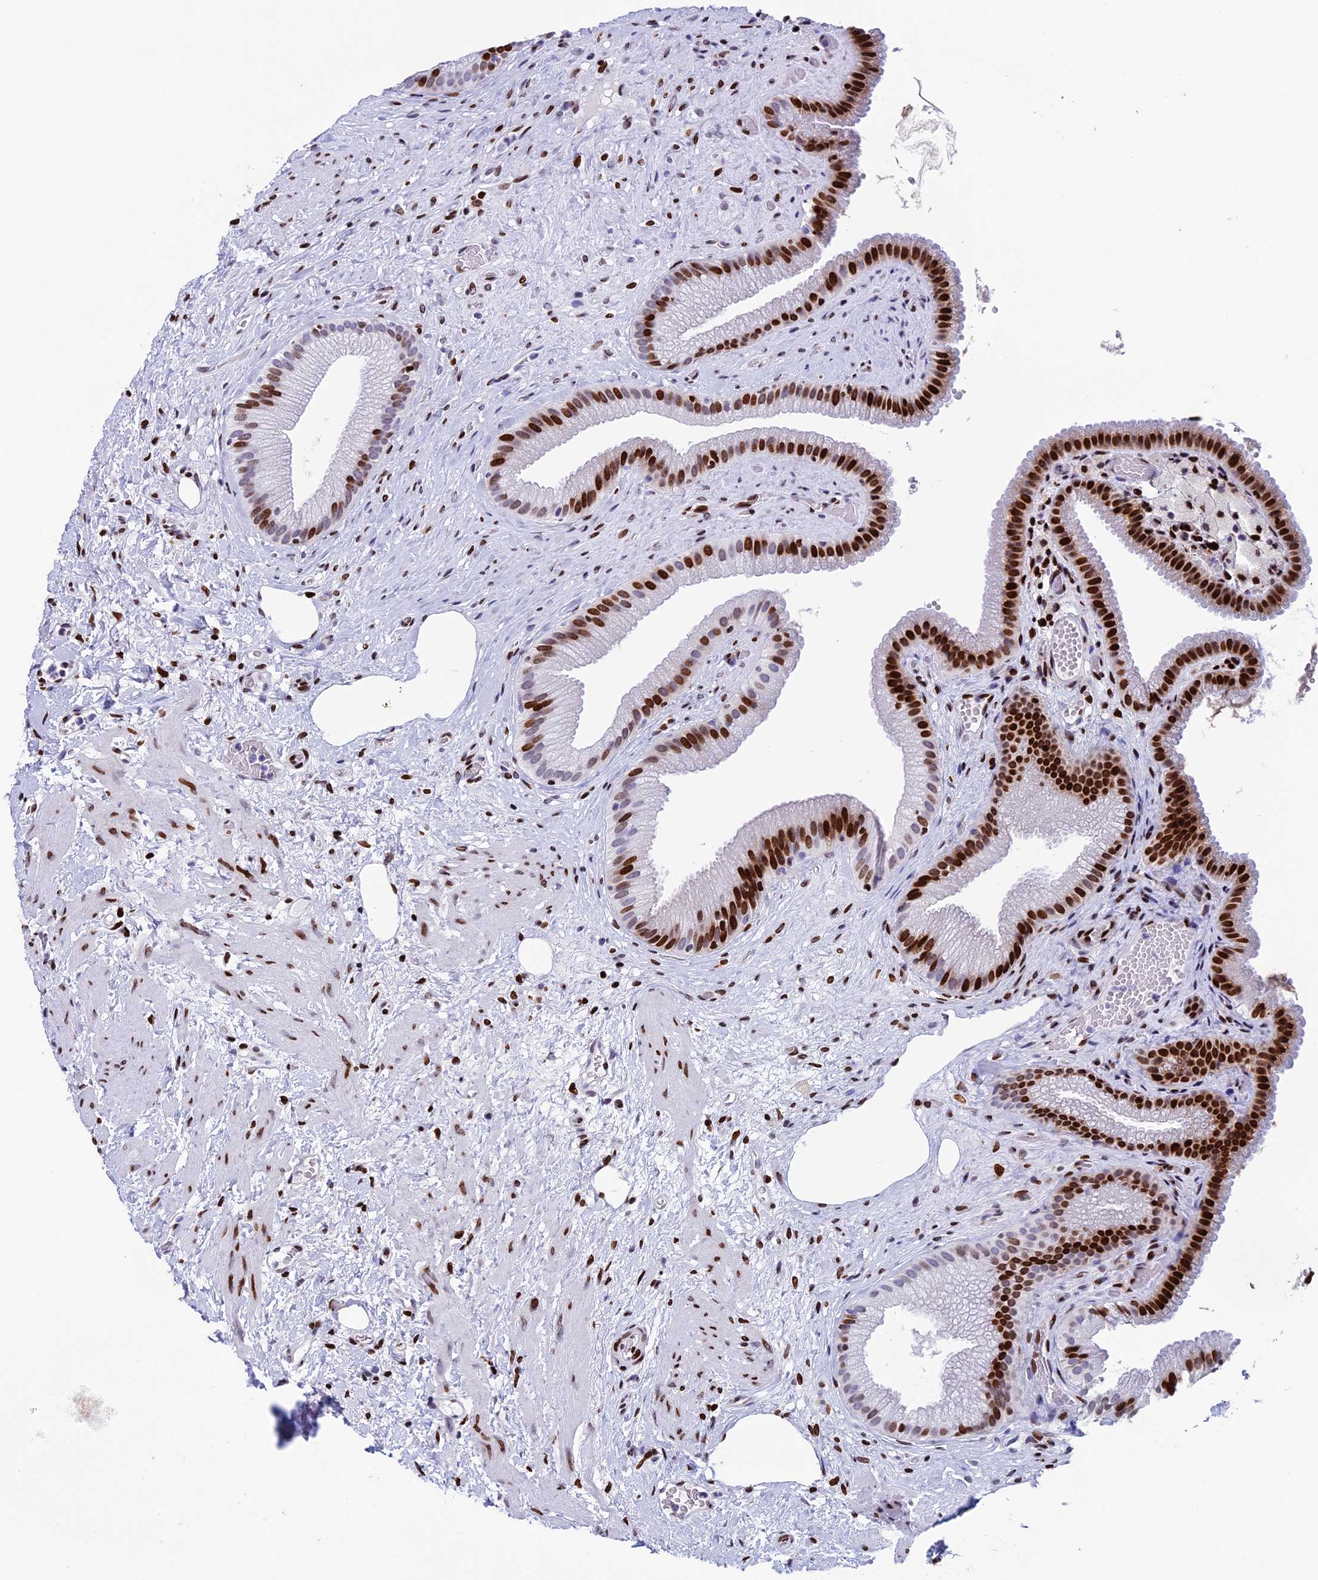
{"staining": {"intensity": "strong", "quantity": ">75%", "location": "nuclear"}, "tissue": "gallbladder", "cell_type": "Glandular cells", "image_type": "normal", "snomed": [{"axis": "morphology", "description": "Normal tissue, NOS"}, {"axis": "morphology", "description": "Inflammation, NOS"}, {"axis": "topography", "description": "Gallbladder"}], "caption": "Immunohistochemistry (IHC) (DAB) staining of normal gallbladder reveals strong nuclear protein expression in approximately >75% of glandular cells. The staining was performed using DAB, with brown indicating positive protein expression. Nuclei are stained blue with hematoxylin.", "gene": "BTBD3", "patient": {"sex": "male", "age": 51}}